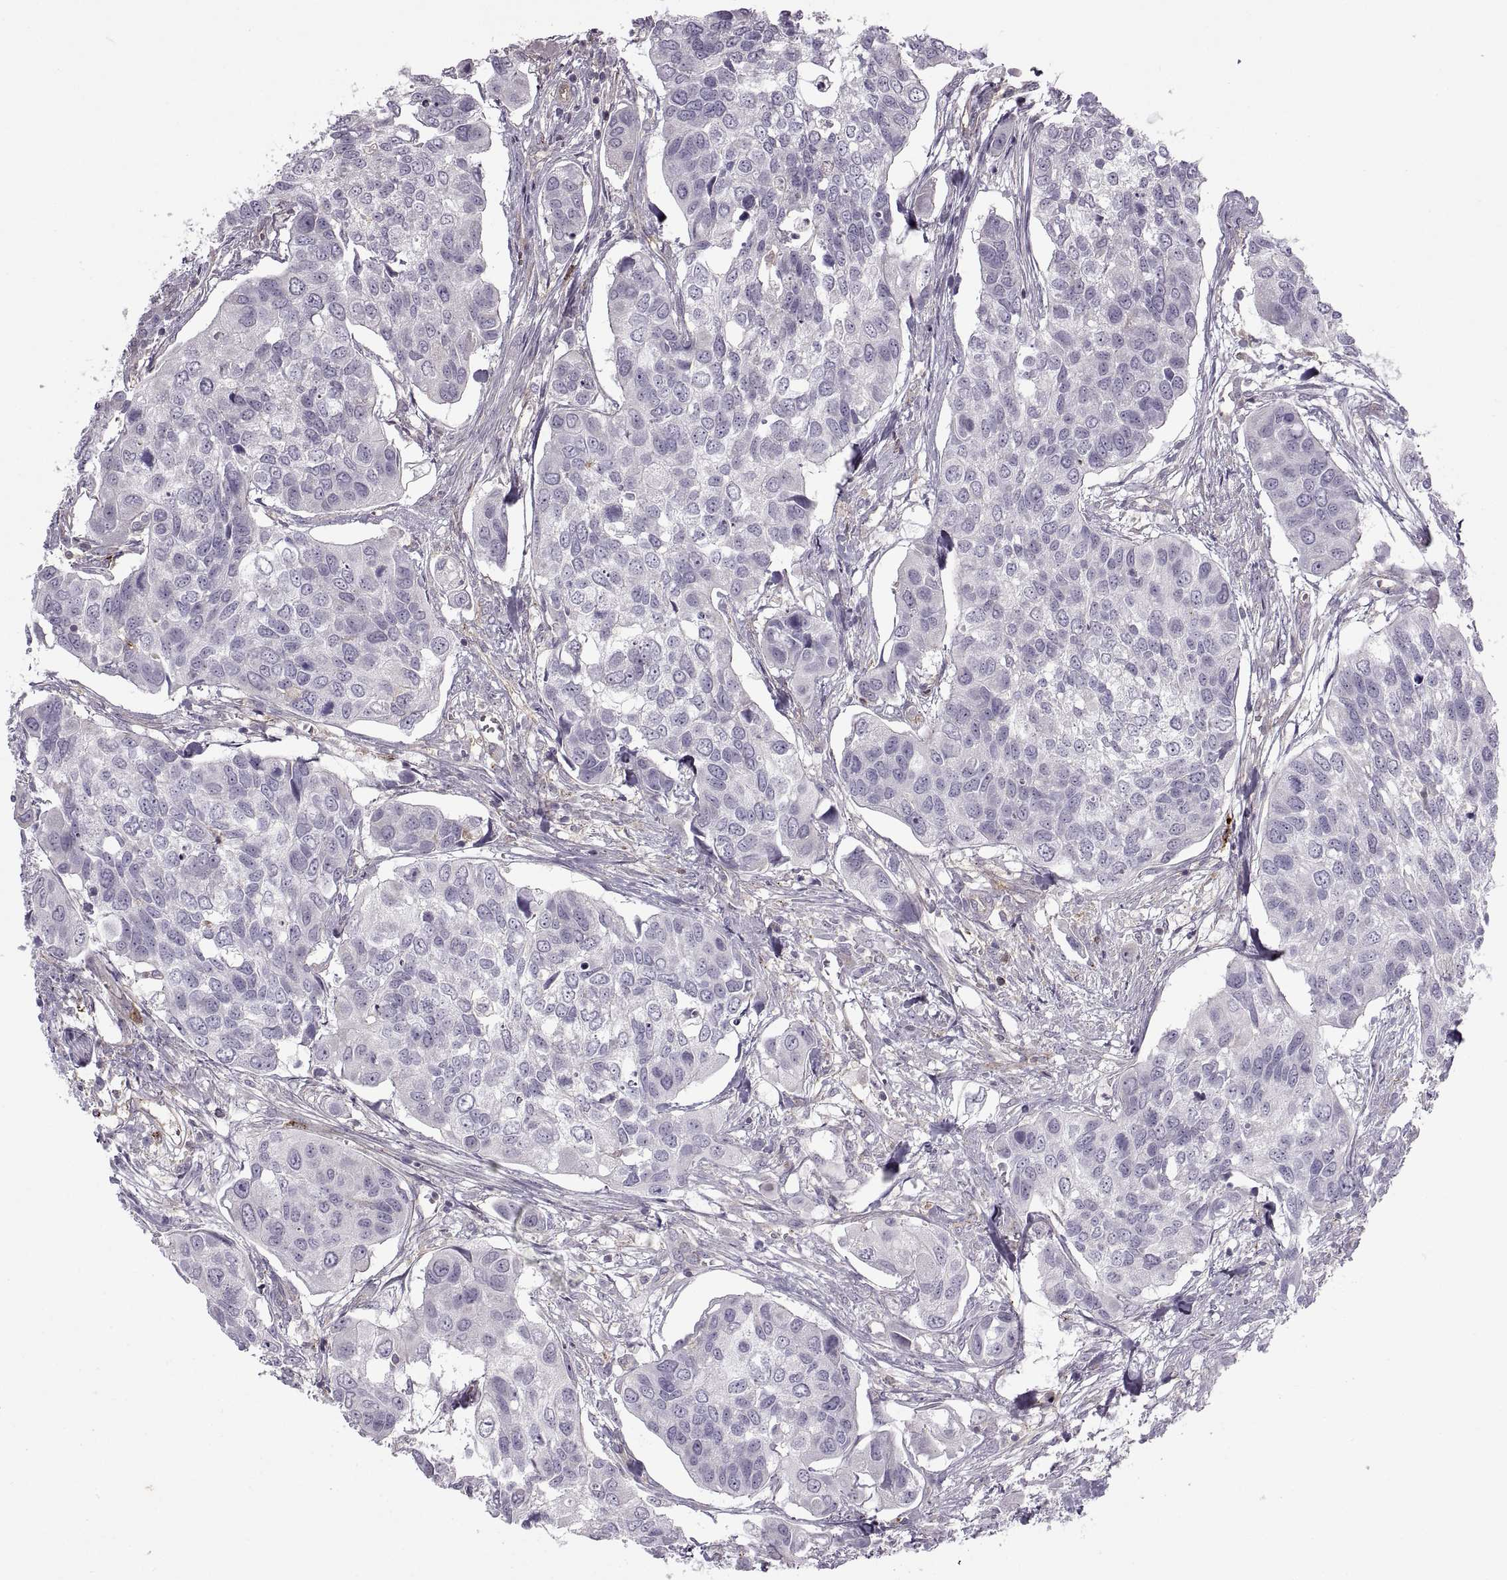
{"staining": {"intensity": "negative", "quantity": "none", "location": "none"}, "tissue": "urothelial cancer", "cell_type": "Tumor cells", "image_type": "cancer", "snomed": [{"axis": "morphology", "description": "Urothelial carcinoma, High grade"}, {"axis": "topography", "description": "Urinary bladder"}], "caption": "Urothelial carcinoma (high-grade) stained for a protein using immunohistochemistry (IHC) demonstrates no positivity tumor cells.", "gene": "RALB", "patient": {"sex": "male", "age": 60}}